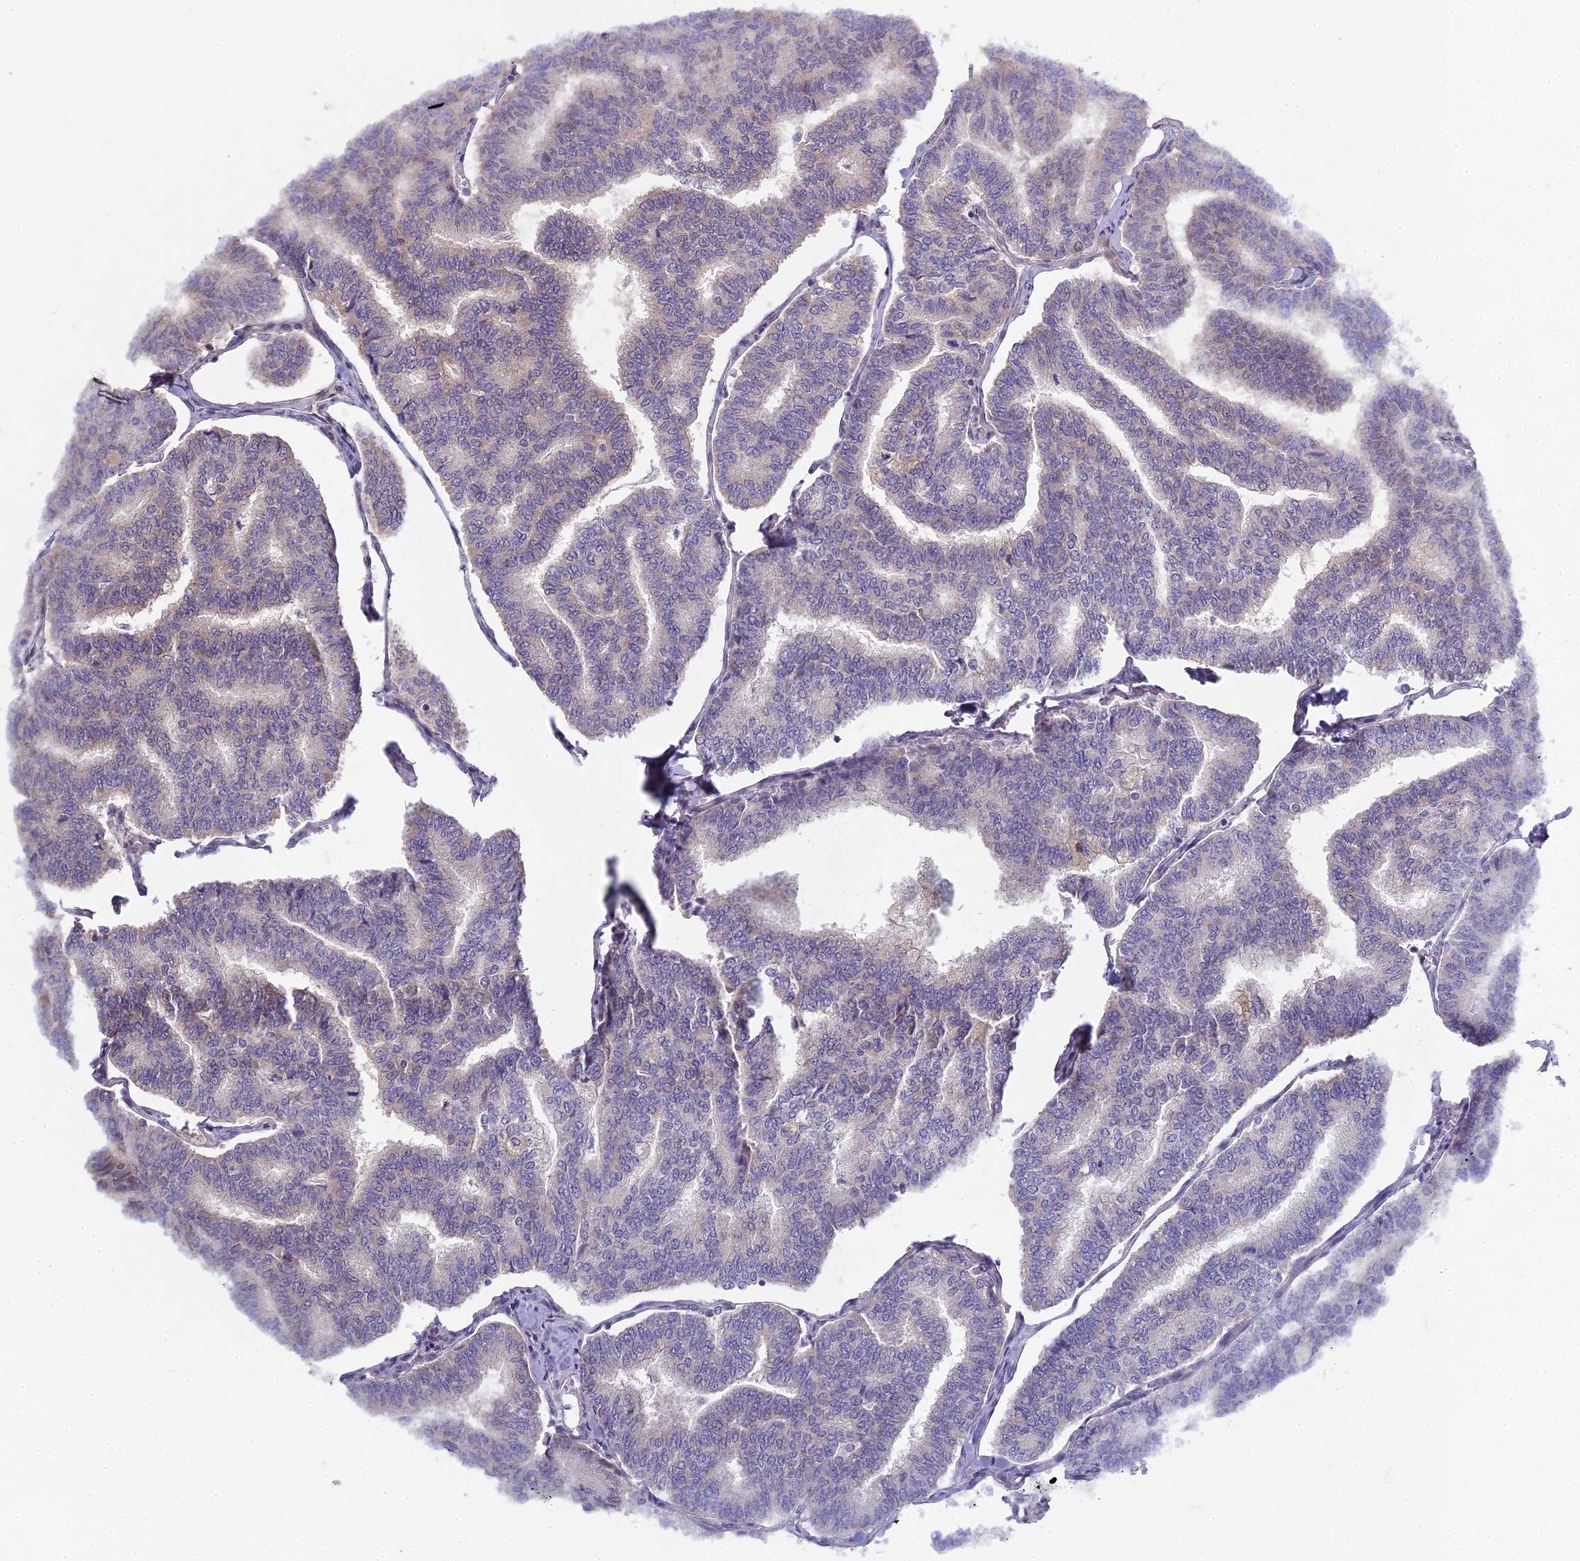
{"staining": {"intensity": "negative", "quantity": "none", "location": "none"}, "tissue": "thyroid cancer", "cell_type": "Tumor cells", "image_type": "cancer", "snomed": [{"axis": "morphology", "description": "Papillary adenocarcinoma, NOS"}, {"axis": "topography", "description": "Thyroid gland"}], "caption": "DAB immunohistochemical staining of thyroid cancer reveals no significant positivity in tumor cells. Brightfield microscopy of immunohistochemistry (IHC) stained with DAB (3,3'-diaminobenzidine) (brown) and hematoxylin (blue), captured at high magnification.", "gene": "DIXDC1", "patient": {"sex": "female", "age": 35}}